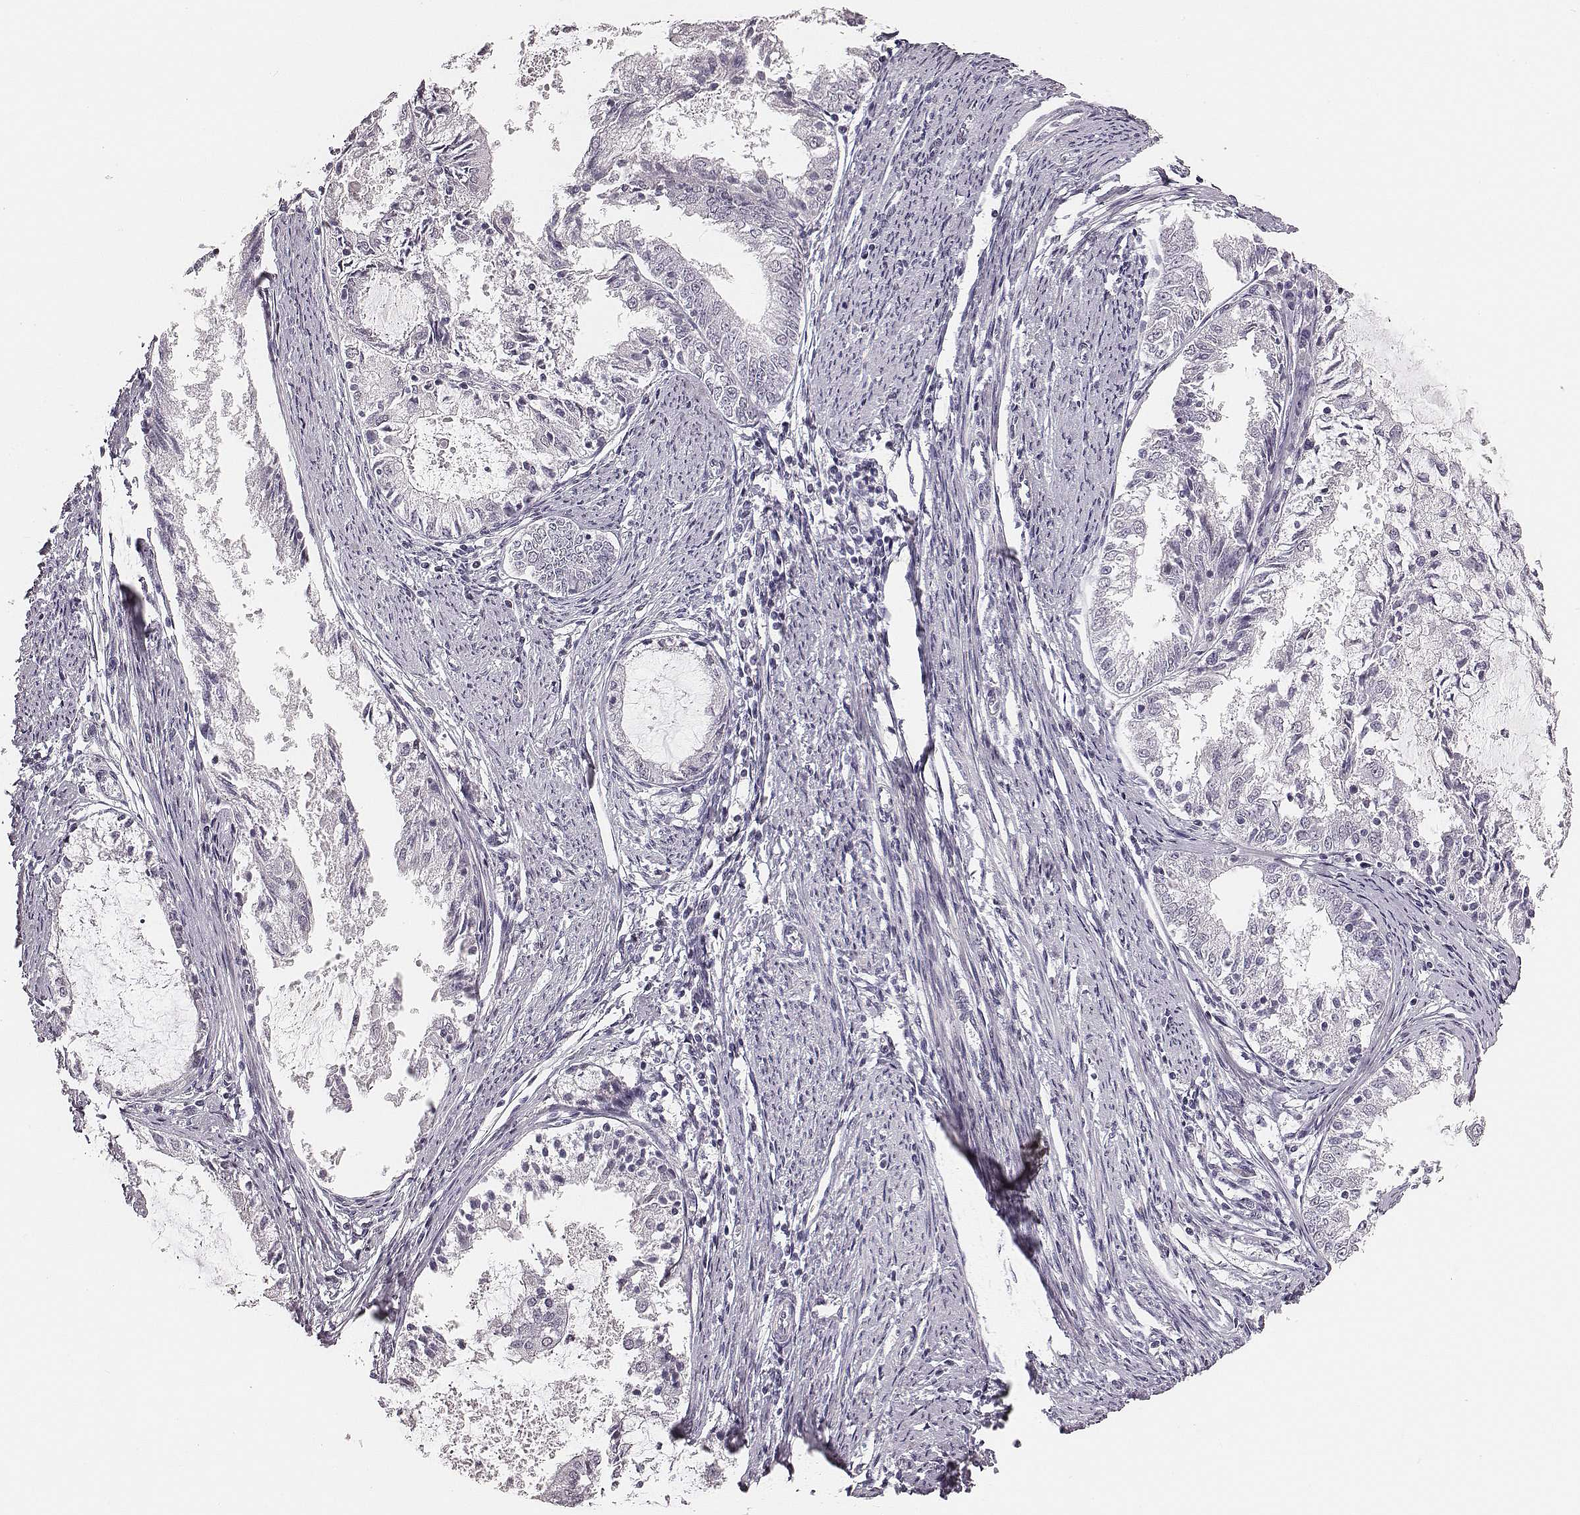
{"staining": {"intensity": "negative", "quantity": "none", "location": "none"}, "tissue": "endometrial cancer", "cell_type": "Tumor cells", "image_type": "cancer", "snomed": [{"axis": "morphology", "description": "Adenocarcinoma, NOS"}, {"axis": "topography", "description": "Endometrium"}], "caption": "IHC of human endometrial cancer displays no staining in tumor cells.", "gene": "CSHL1", "patient": {"sex": "female", "age": 57}}